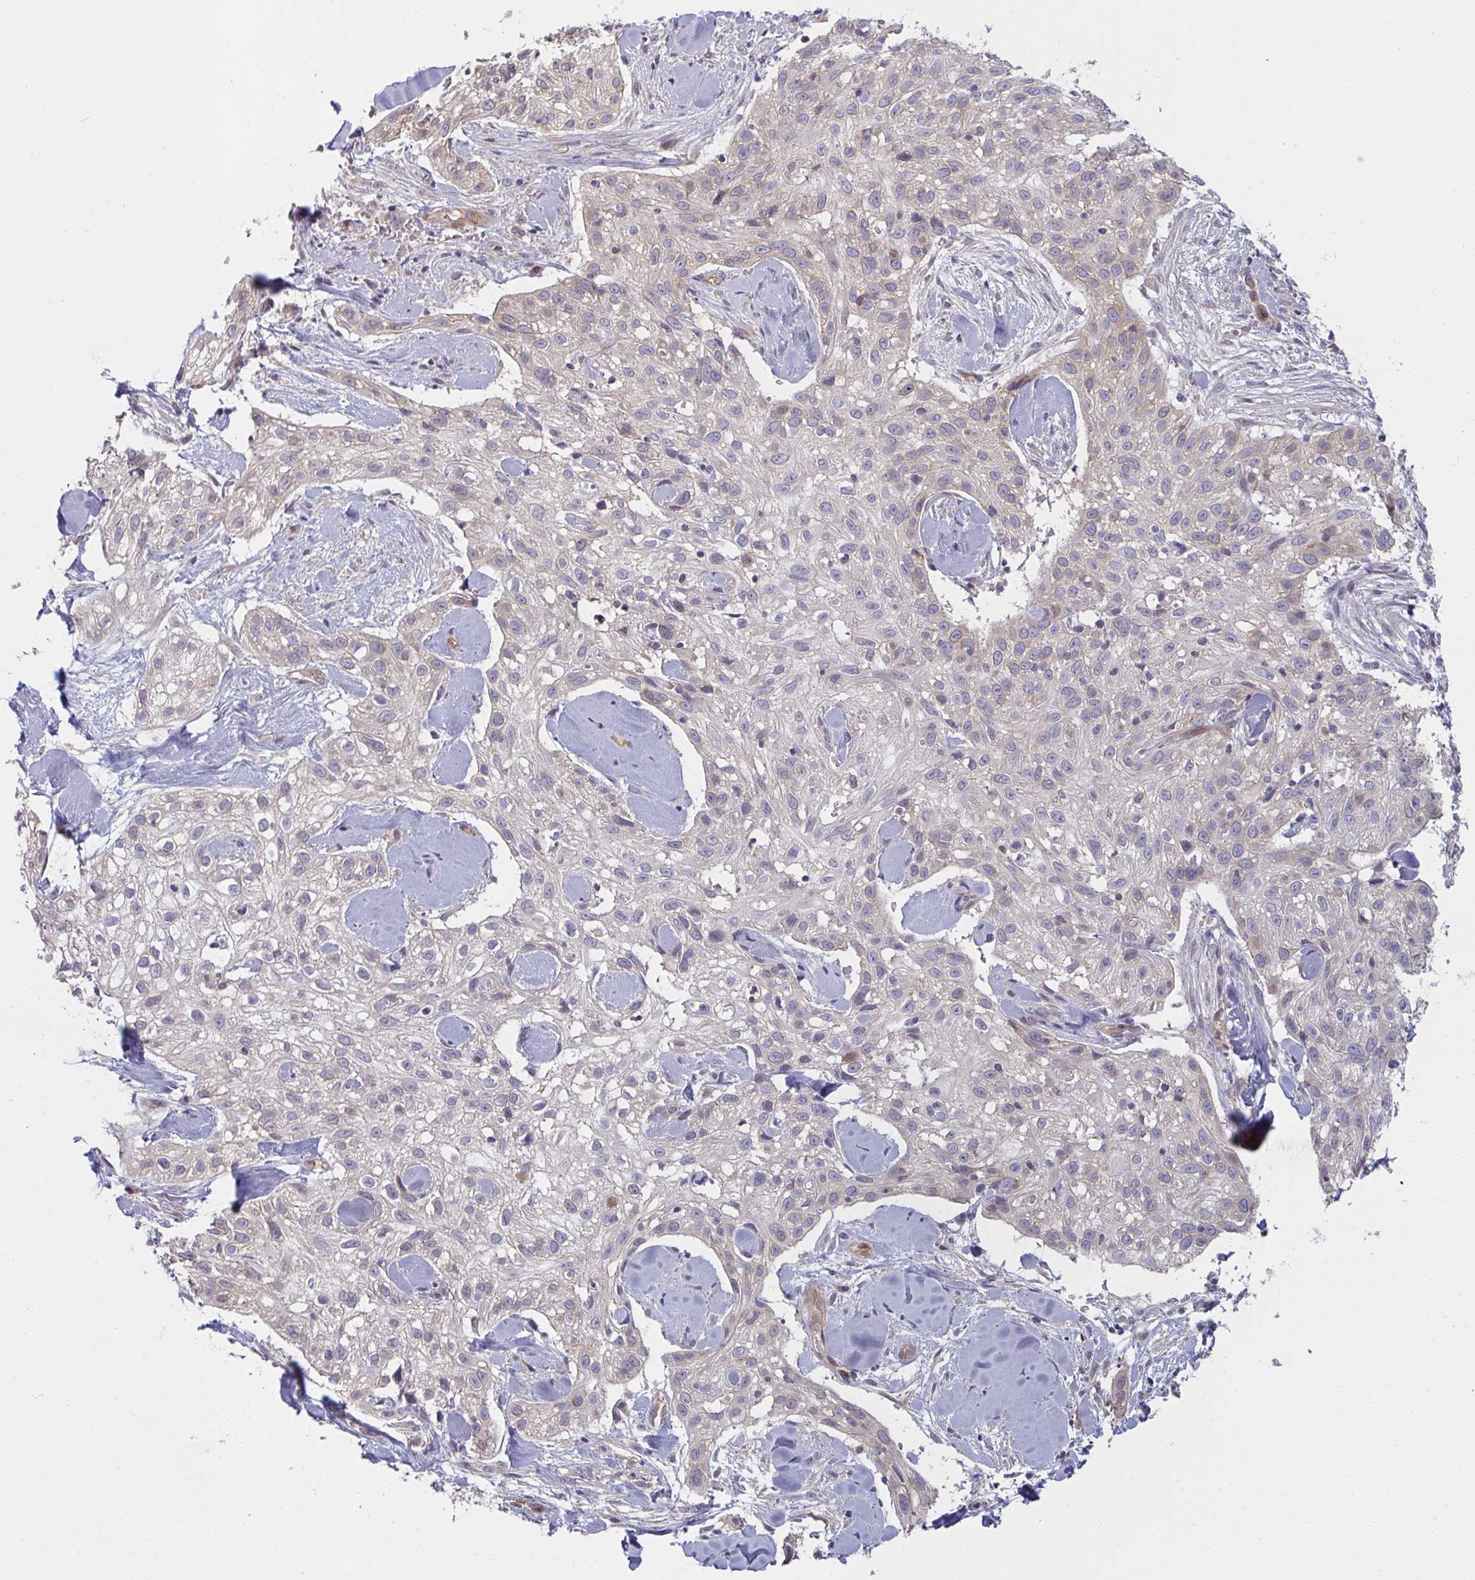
{"staining": {"intensity": "weak", "quantity": "<25%", "location": "cytoplasmic/membranous"}, "tissue": "skin cancer", "cell_type": "Tumor cells", "image_type": "cancer", "snomed": [{"axis": "morphology", "description": "Squamous cell carcinoma, NOS"}, {"axis": "topography", "description": "Skin"}], "caption": "Immunohistochemical staining of human skin cancer displays no significant expression in tumor cells. (DAB (3,3'-diaminobenzidine) immunohistochemistry, high magnification).", "gene": "CASP9", "patient": {"sex": "male", "age": 82}}